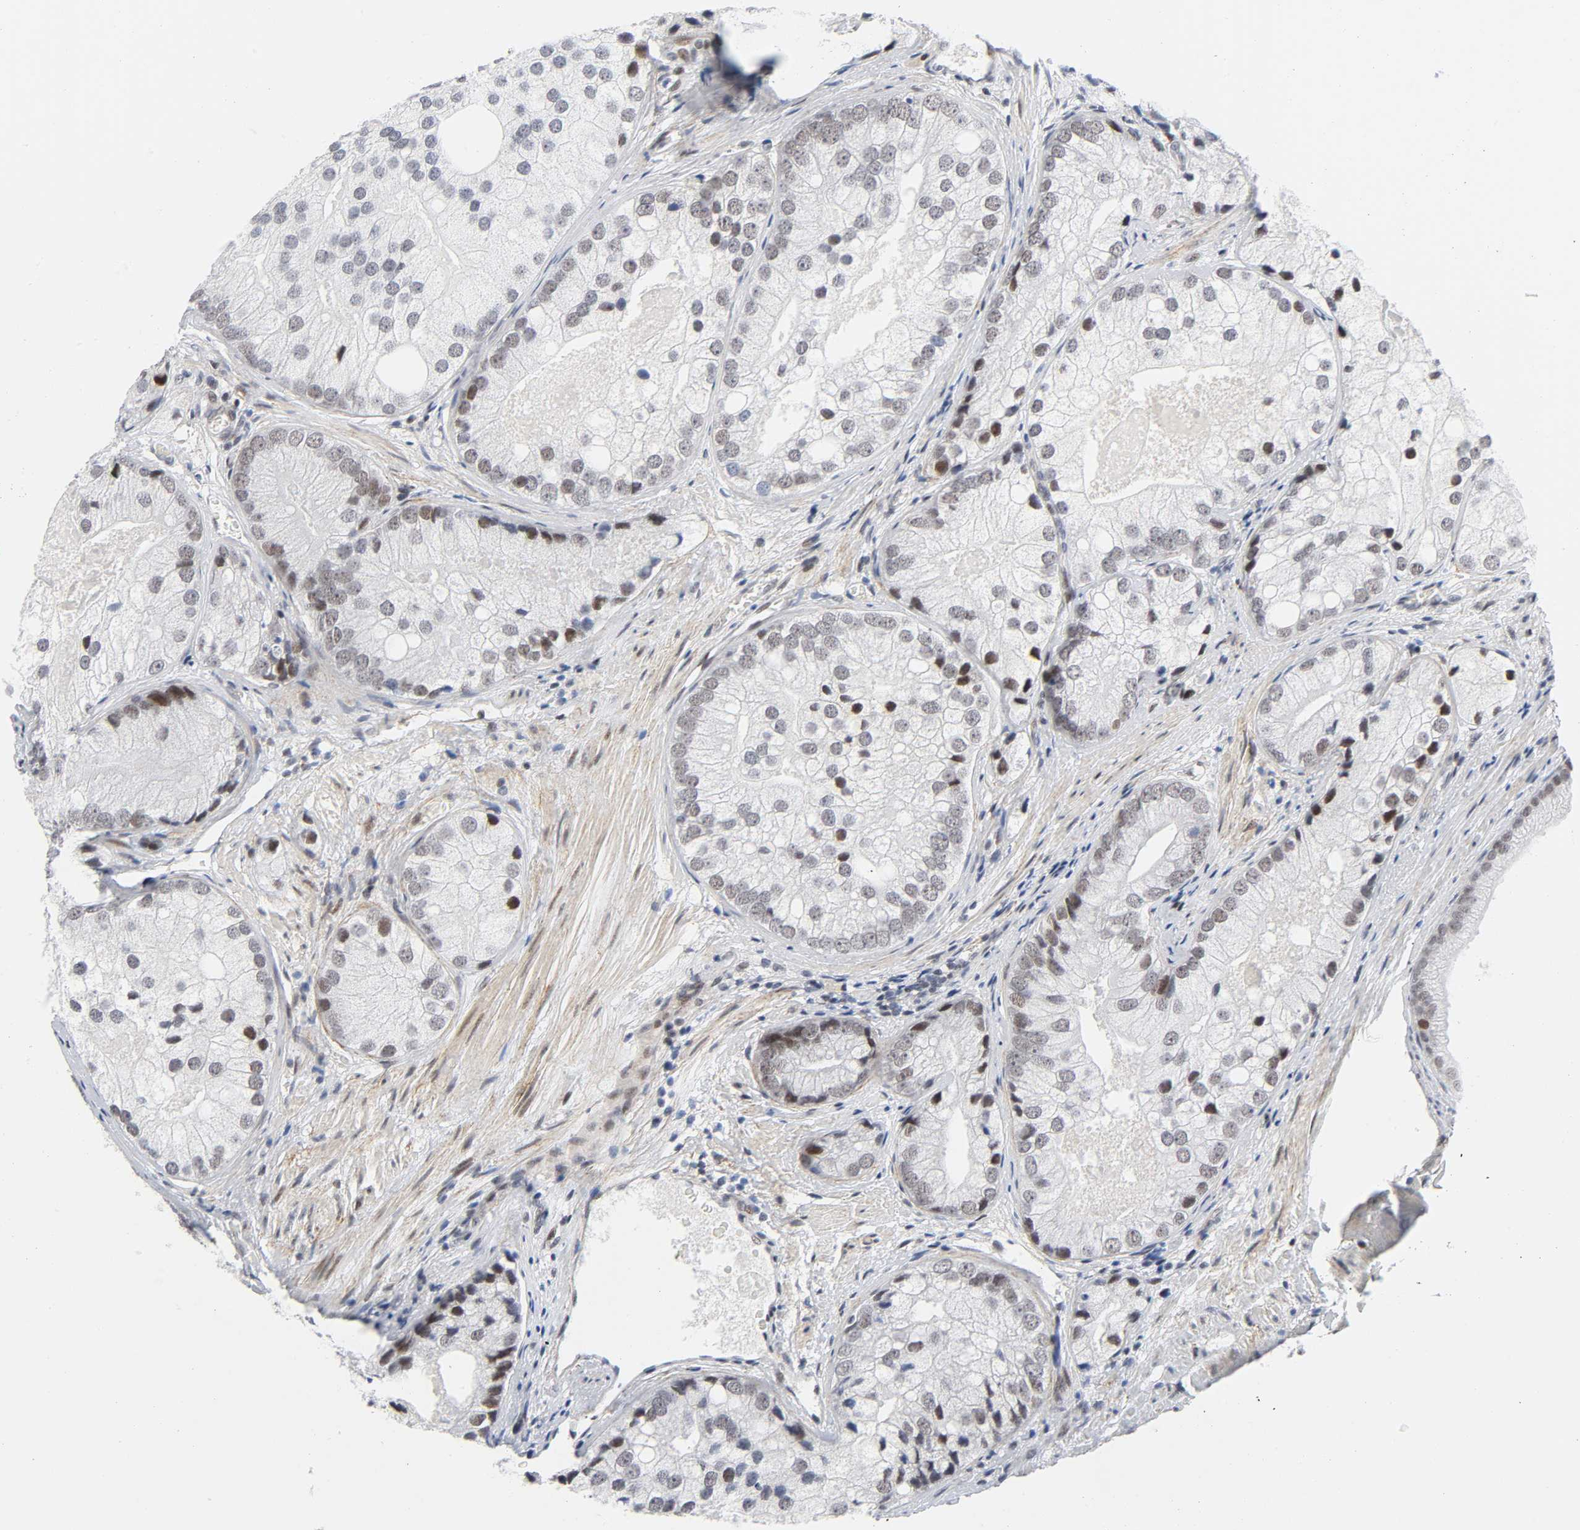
{"staining": {"intensity": "weak", "quantity": "25%-75%", "location": "nuclear"}, "tissue": "prostate cancer", "cell_type": "Tumor cells", "image_type": "cancer", "snomed": [{"axis": "morphology", "description": "Adenocarcinoma, Low grade"}, {"axis": "topography", "description": "Prostate"}], "caption": "Protein staining by immunohistochemistry exhibits weak nuclear staining in approximately 25%-75% of tumor cells in prostate cancer.", "gene": "DIDO1", "patient": {"sex": "male", "age": 69}}